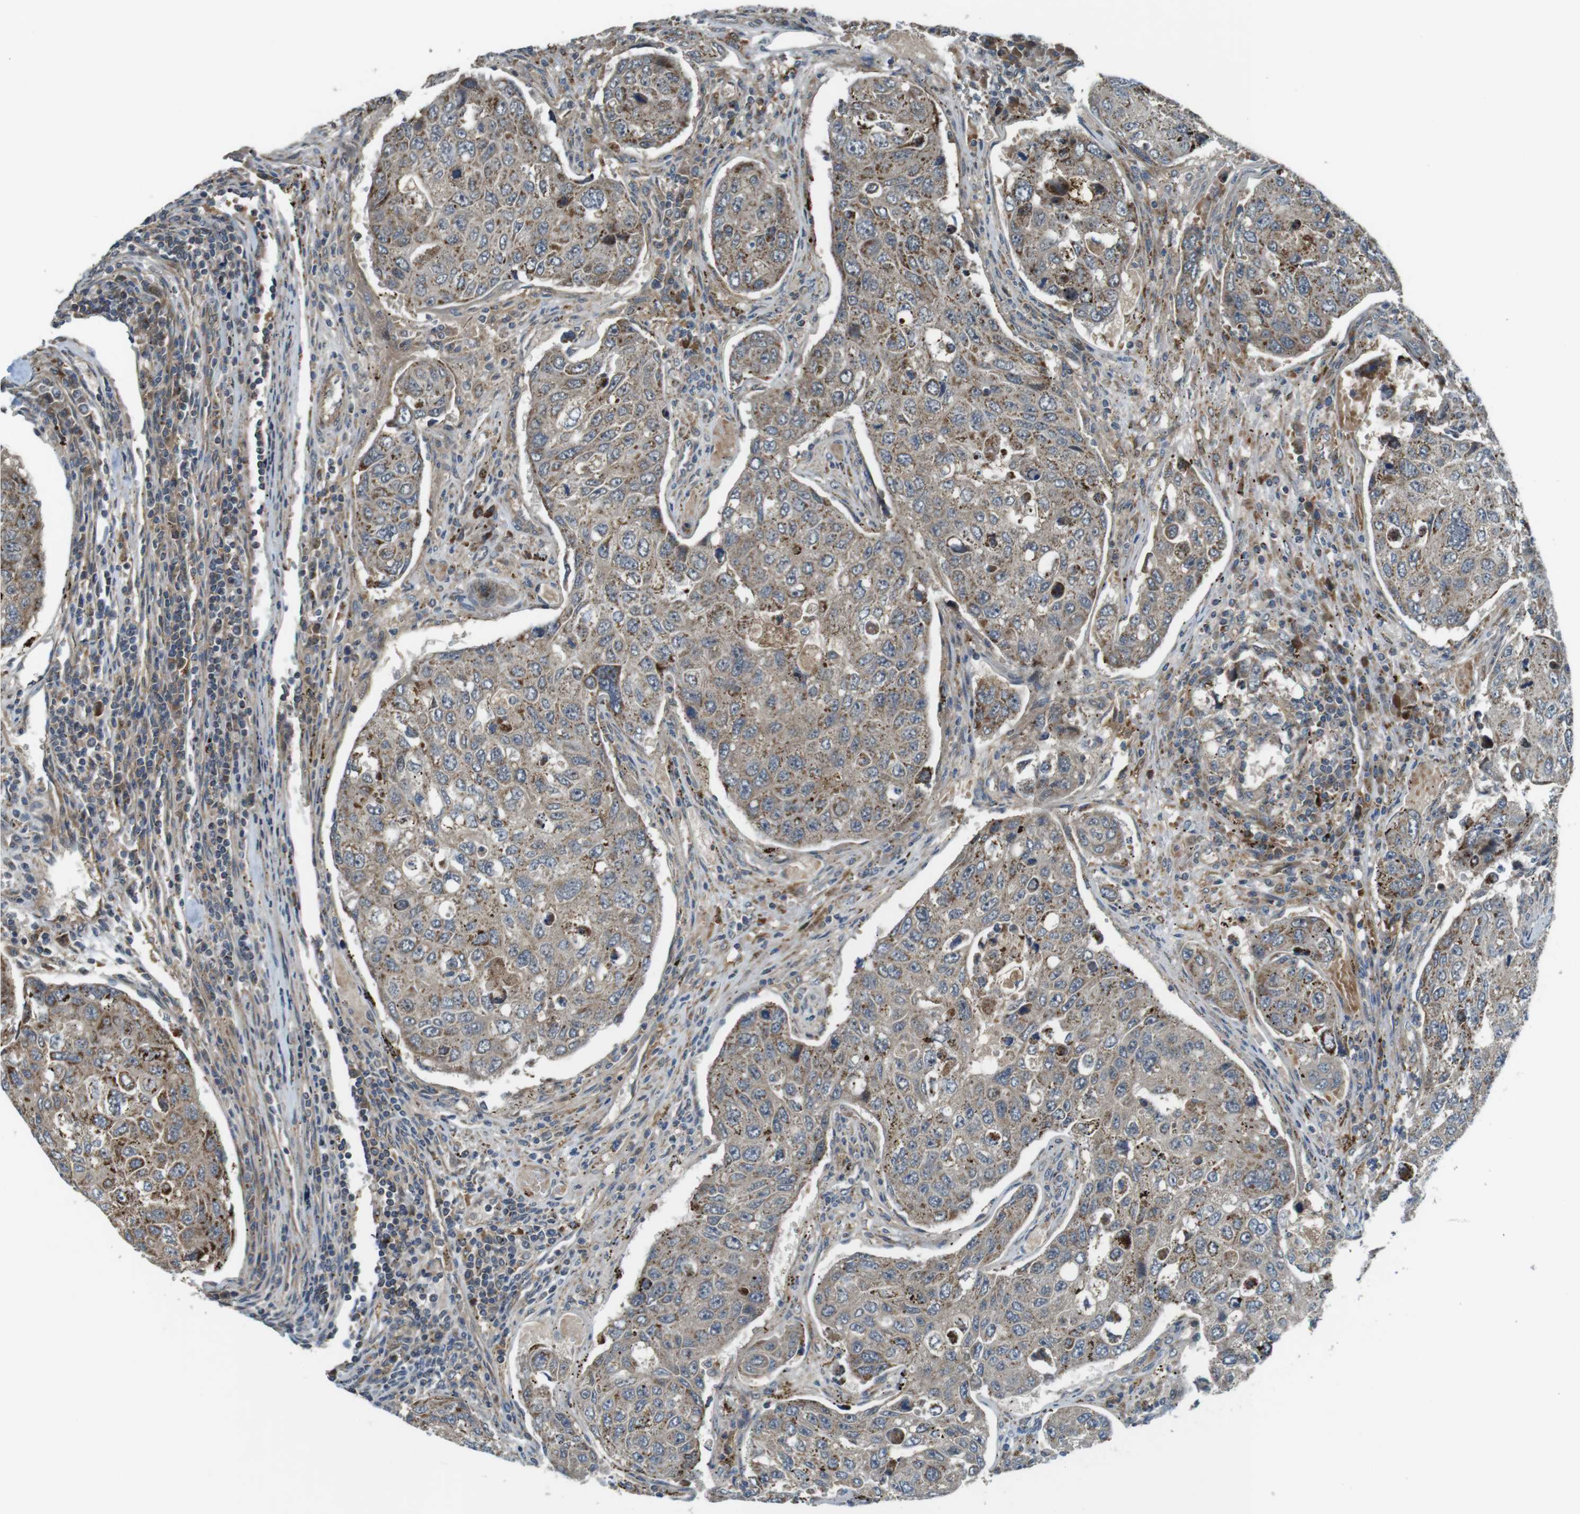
{"staining": {"intensity": "strong", "quantity": ">75%", "location": "cytoplasmic/membranous"}, "tissue": "urothelial cancer", "cell_type": "Tumor cells", "image_type": "cancer", "snomed": [{"axis": "morphology", "description": "Urothelial carcinoma, High grade"}, {"axis": "topography", "description": "Lymph node"}, {"axis": "topography", "description": "Urinary bladder"}], "caption": "Immunohistochemical staining of urothelial cancer reveals high levels of strong cytoplasmic/membranous protein expression in approximately >75% of tumor cells. (DAB (3,3'-diaminobenzidine) IHC with brightfield microscopy, high magnification).", "gene": "IFFO2", "patient": {"sex": "male", "age": 51}}